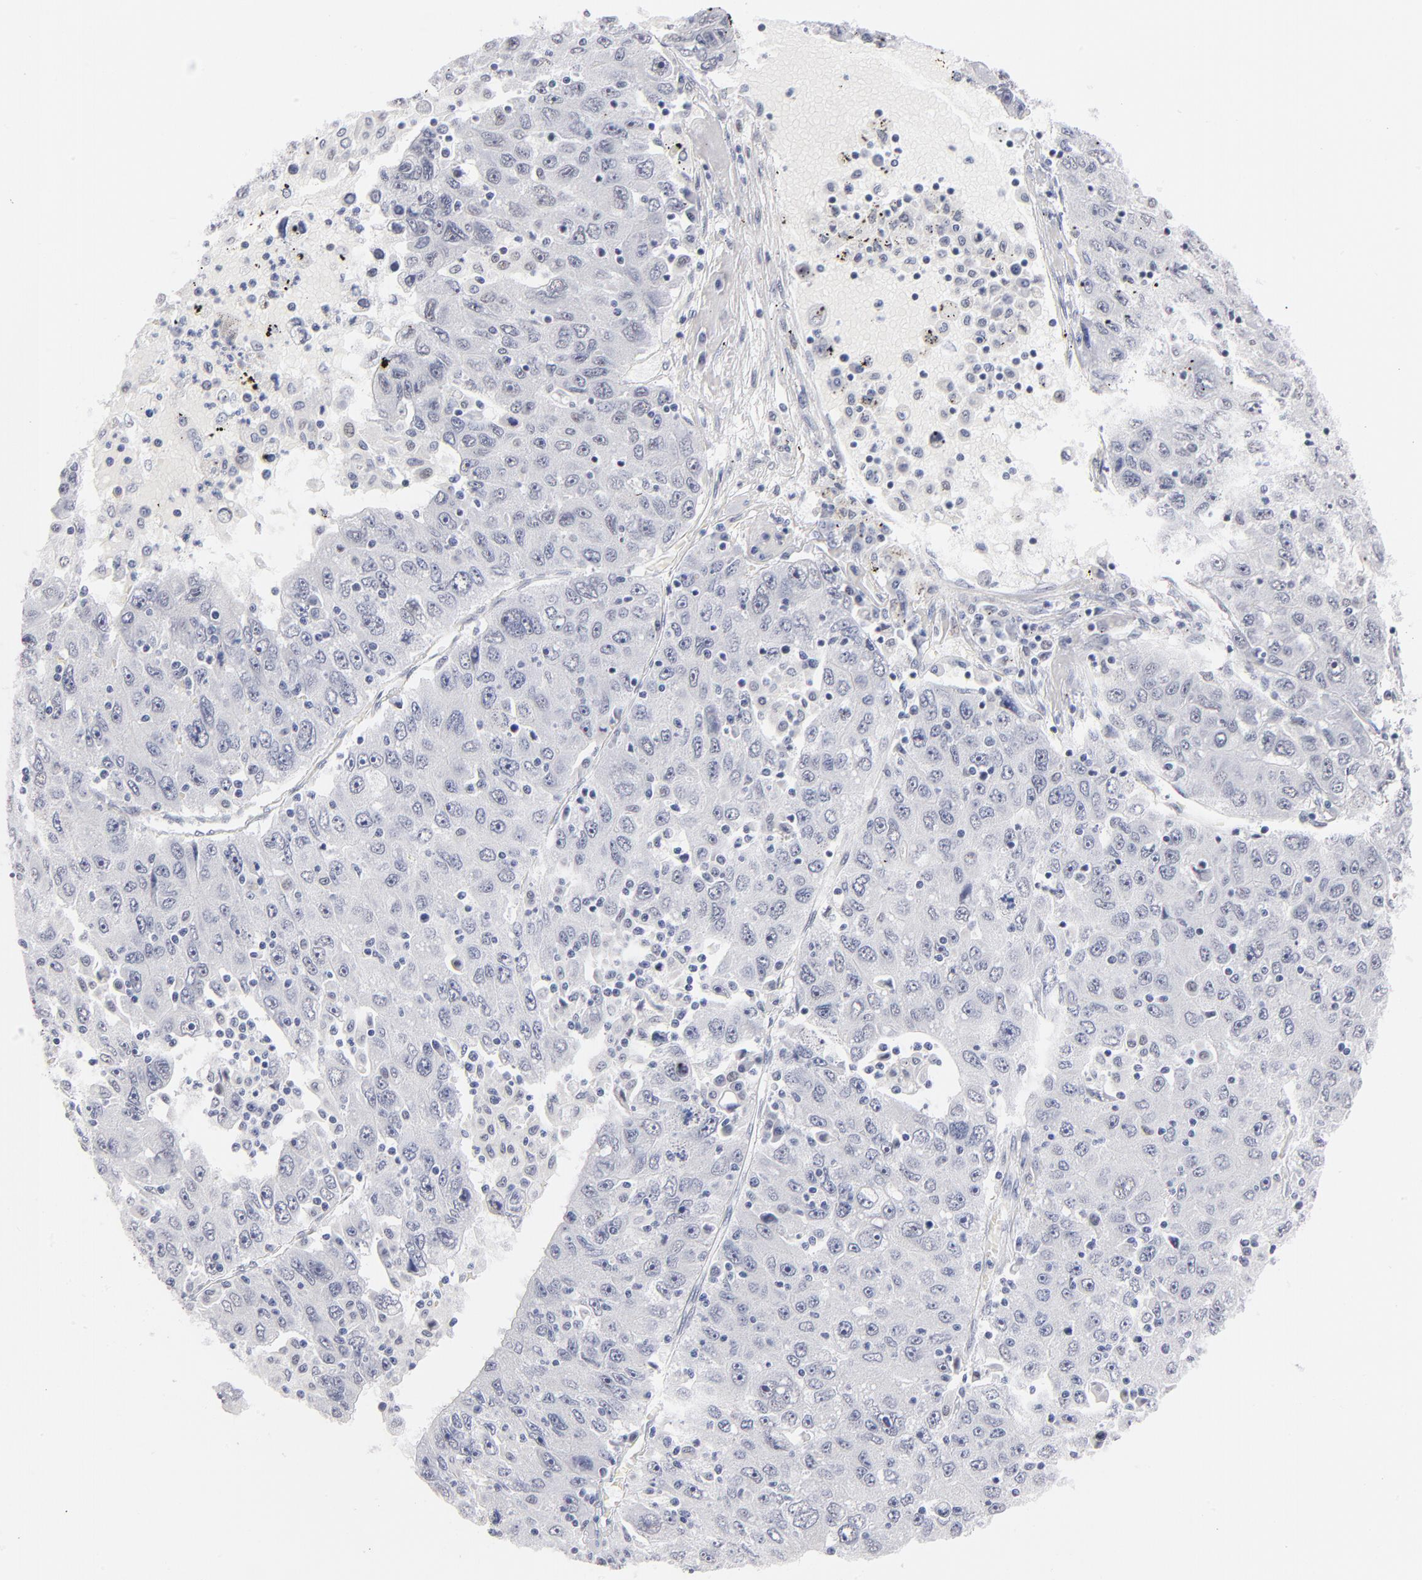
{"staining": {"intensity": "negative", "quantity": "none", "location": "none"}, "tissue": "liver cancer", "cell_type": "Tumor cells", "image_type": "cancer", "snomed": [{"axis": "morphology", "description": "Carcinoma, Hepatocellular, NOS"}, {"axis": "topography", "description": "Liver"}], "caption": "Tumor cells are negative for protein expression in human hepatocellular carcinoma (liver).", "gene": "KHNYN", "patient": {"sex": "male", "age": 49}}